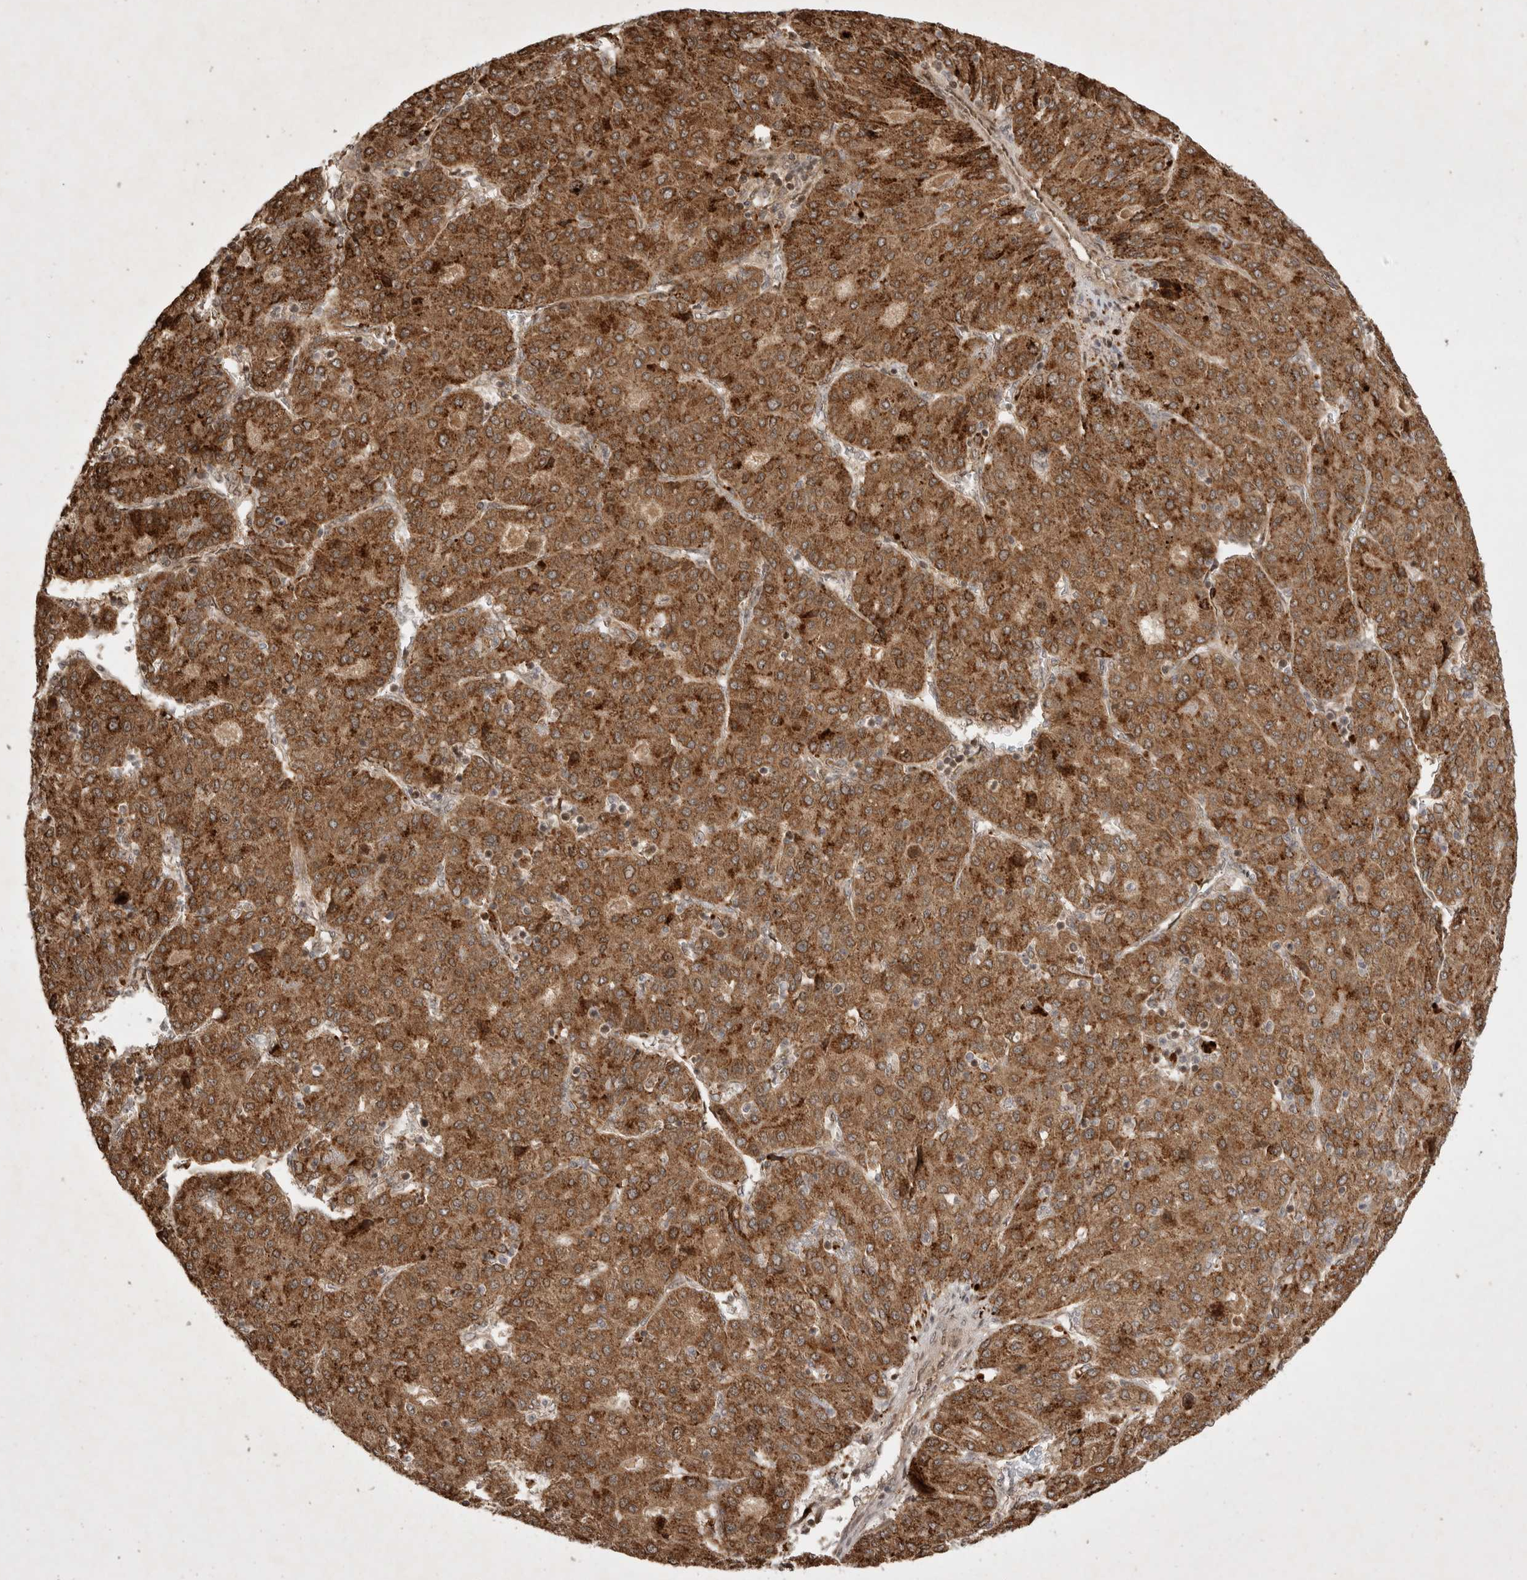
{"staining": {"intensity": "strong", "quantity": ">75%", "location": "cytoplasmic/membranous"}, "tissue": "liver cancer", "cell_type": "Tumor cells", "image_type": "cancer", "snomed": [{"axis": "morphology", "description": "Carcinoma, Hepatocellular, NOS"}, {"axis": "topography", "description": "Liver"}], "caption": "Approximately >75% of tumor cells in liver cancer (hepatocellular carcinoma) demonstrate strong cytoplasmic/membranous protein staining as visualized by brown immunohistochemical staining.", "gene": "FAM221A", "patient": {"sex": "male", "age": 65}}